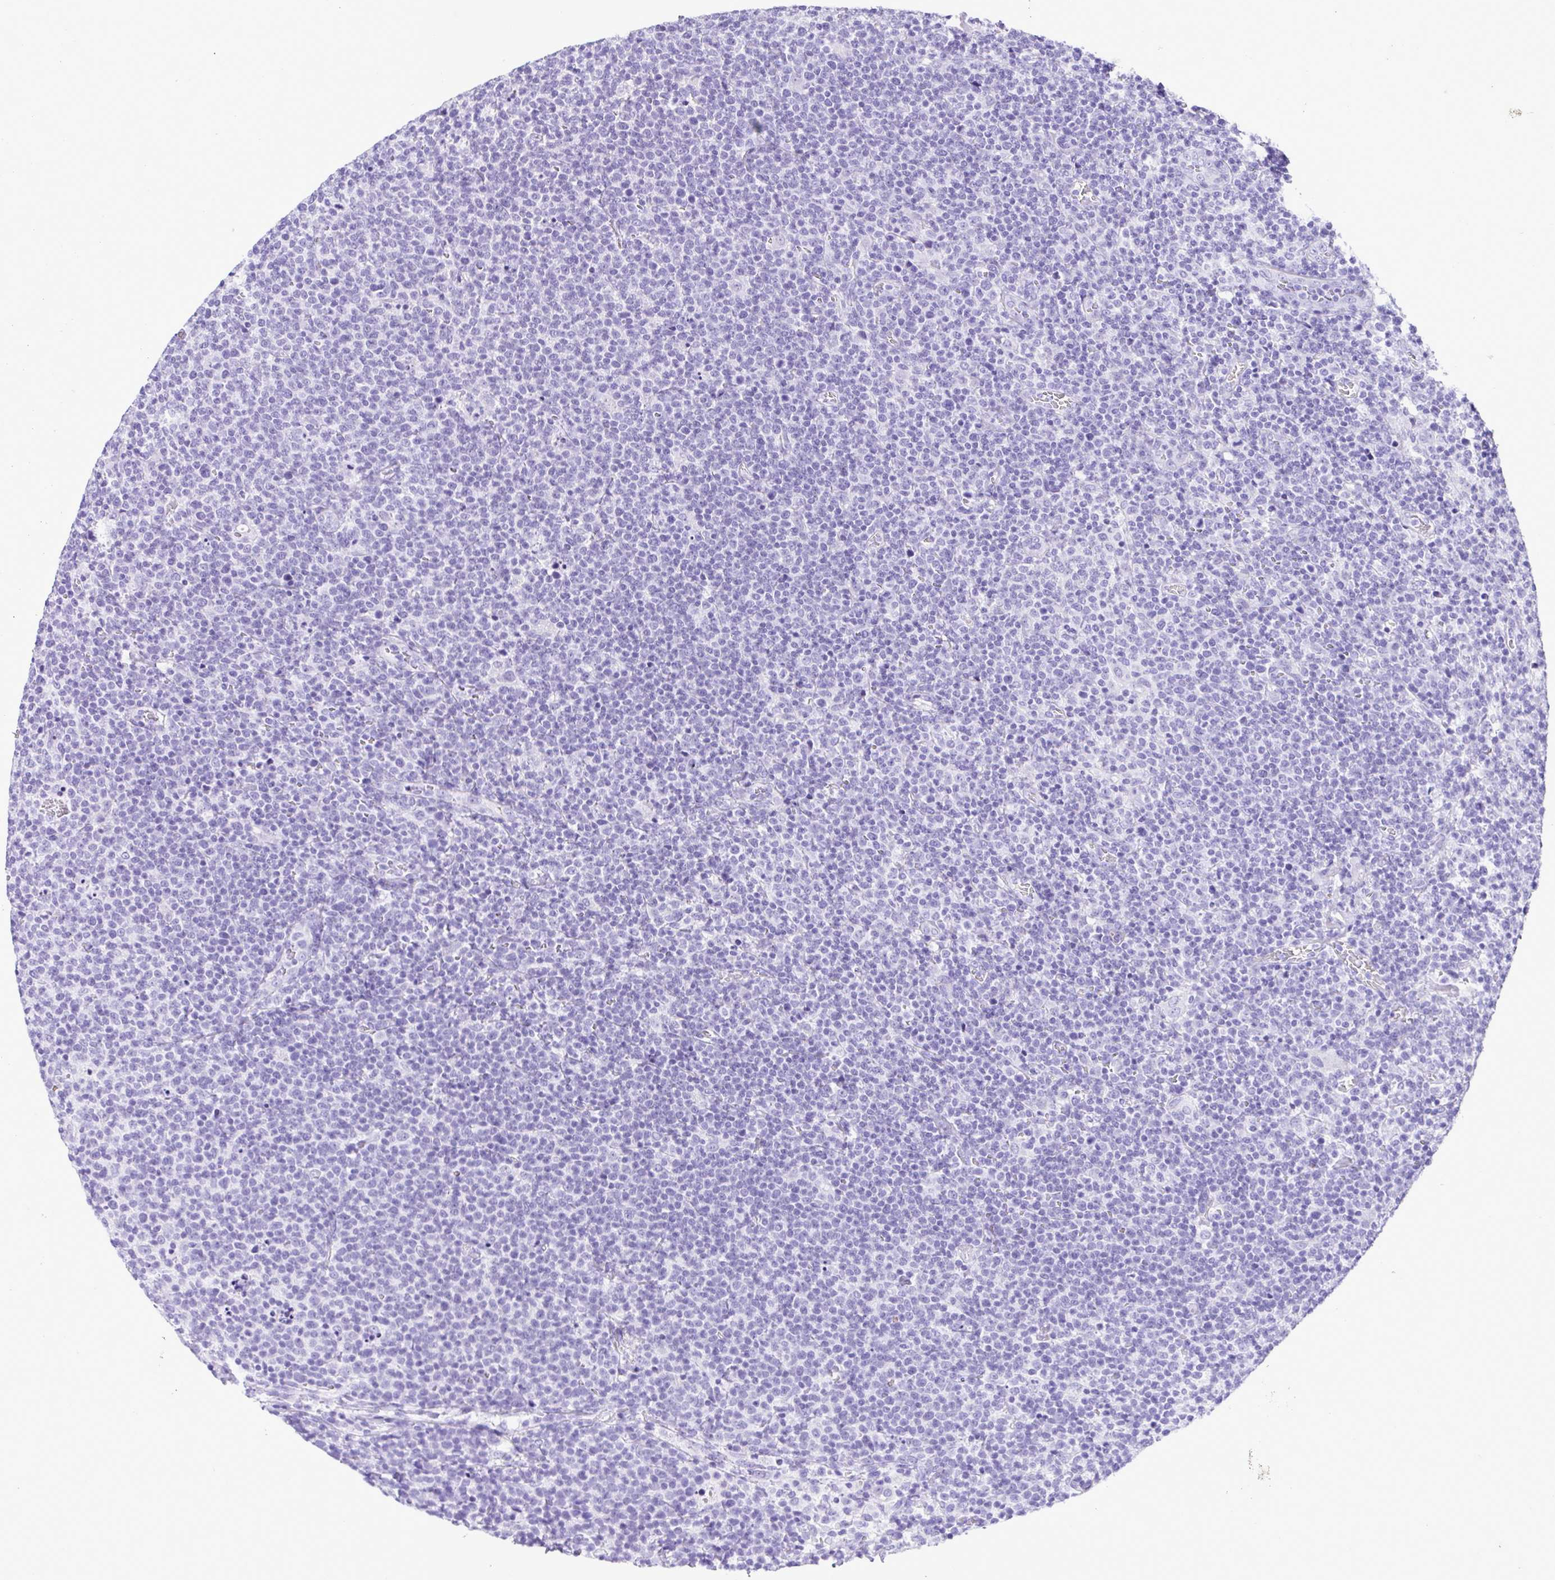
{"staining": {"intensity": "negative", "quantity": "none", "location": "none"}, "tissue": "lymphoma", "cell_type": "Tumor cells", "image_type": "cancer", "snomed": [{"axis": "morphology", "description": "Malignant lymphoma, non-Hodgkin's type, High grade"}, {"axis": "topography", "description": "Lymph node"}], "caption": "Malignant lymphoma, non-Hodgkin's type (high-grade) stained for a protein using IHC reveals no positivity tumor cells.", "gene": "SYT1", "patient": {"sex": "male", "age": 61}}